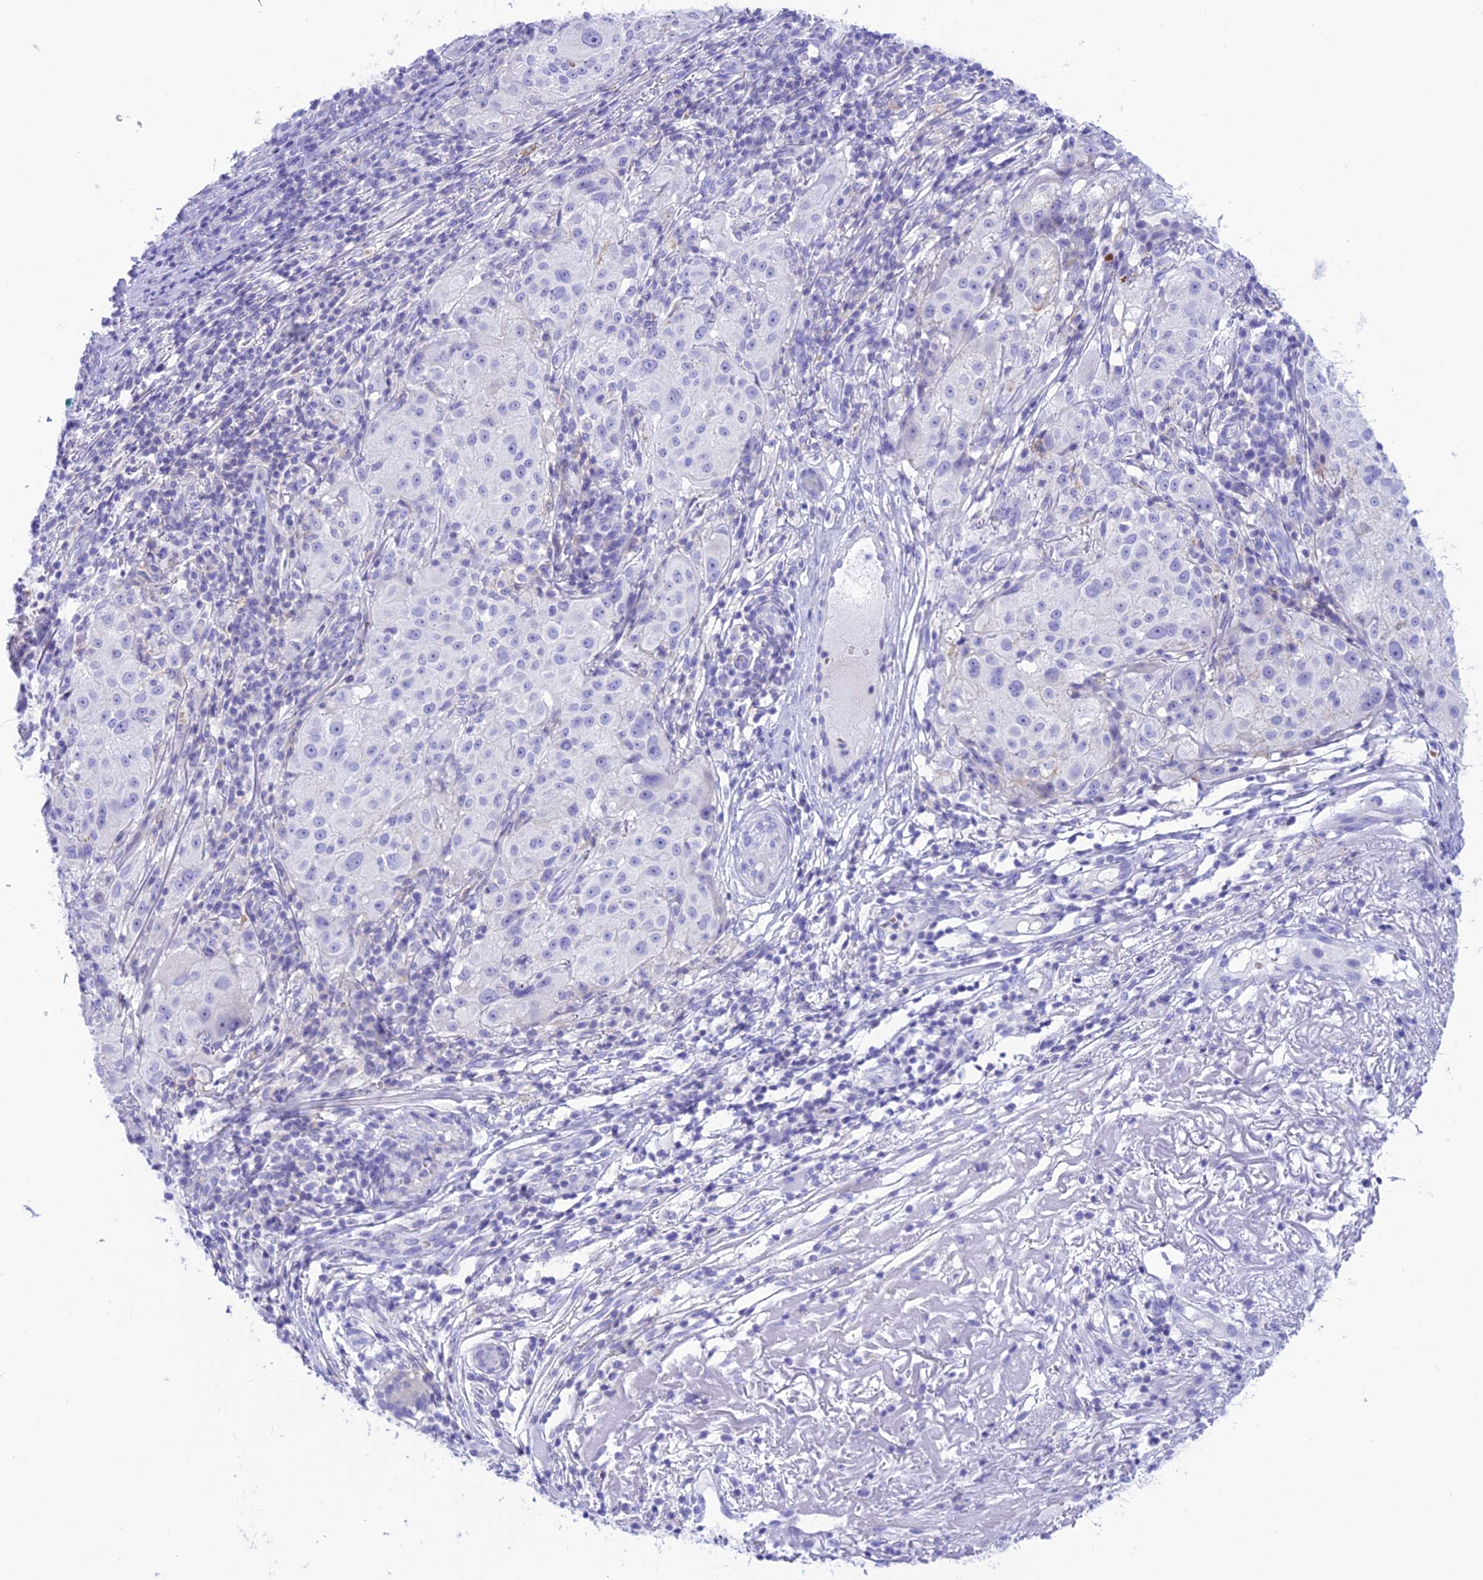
{"staining": {"intensity": "negative", "quantity": "none", "location": "none"}, "tissue": "melanoma", "cell_type": "Tumor cells", "image_type": "cancer", "snomed": [{"axis": "morphology", "description": "Necrosis, NOS"}, {"axis": "morphology", "description": "Malignant melanoma, NOS"}, {"axis": "topography", "description": "Skin"}], "caption": "This is an IHC histopathology image of human melanoma. There is no staining in tumor cells.", "gene": "GLYATL1", "patient": {"sex": "female", "age": 87}}